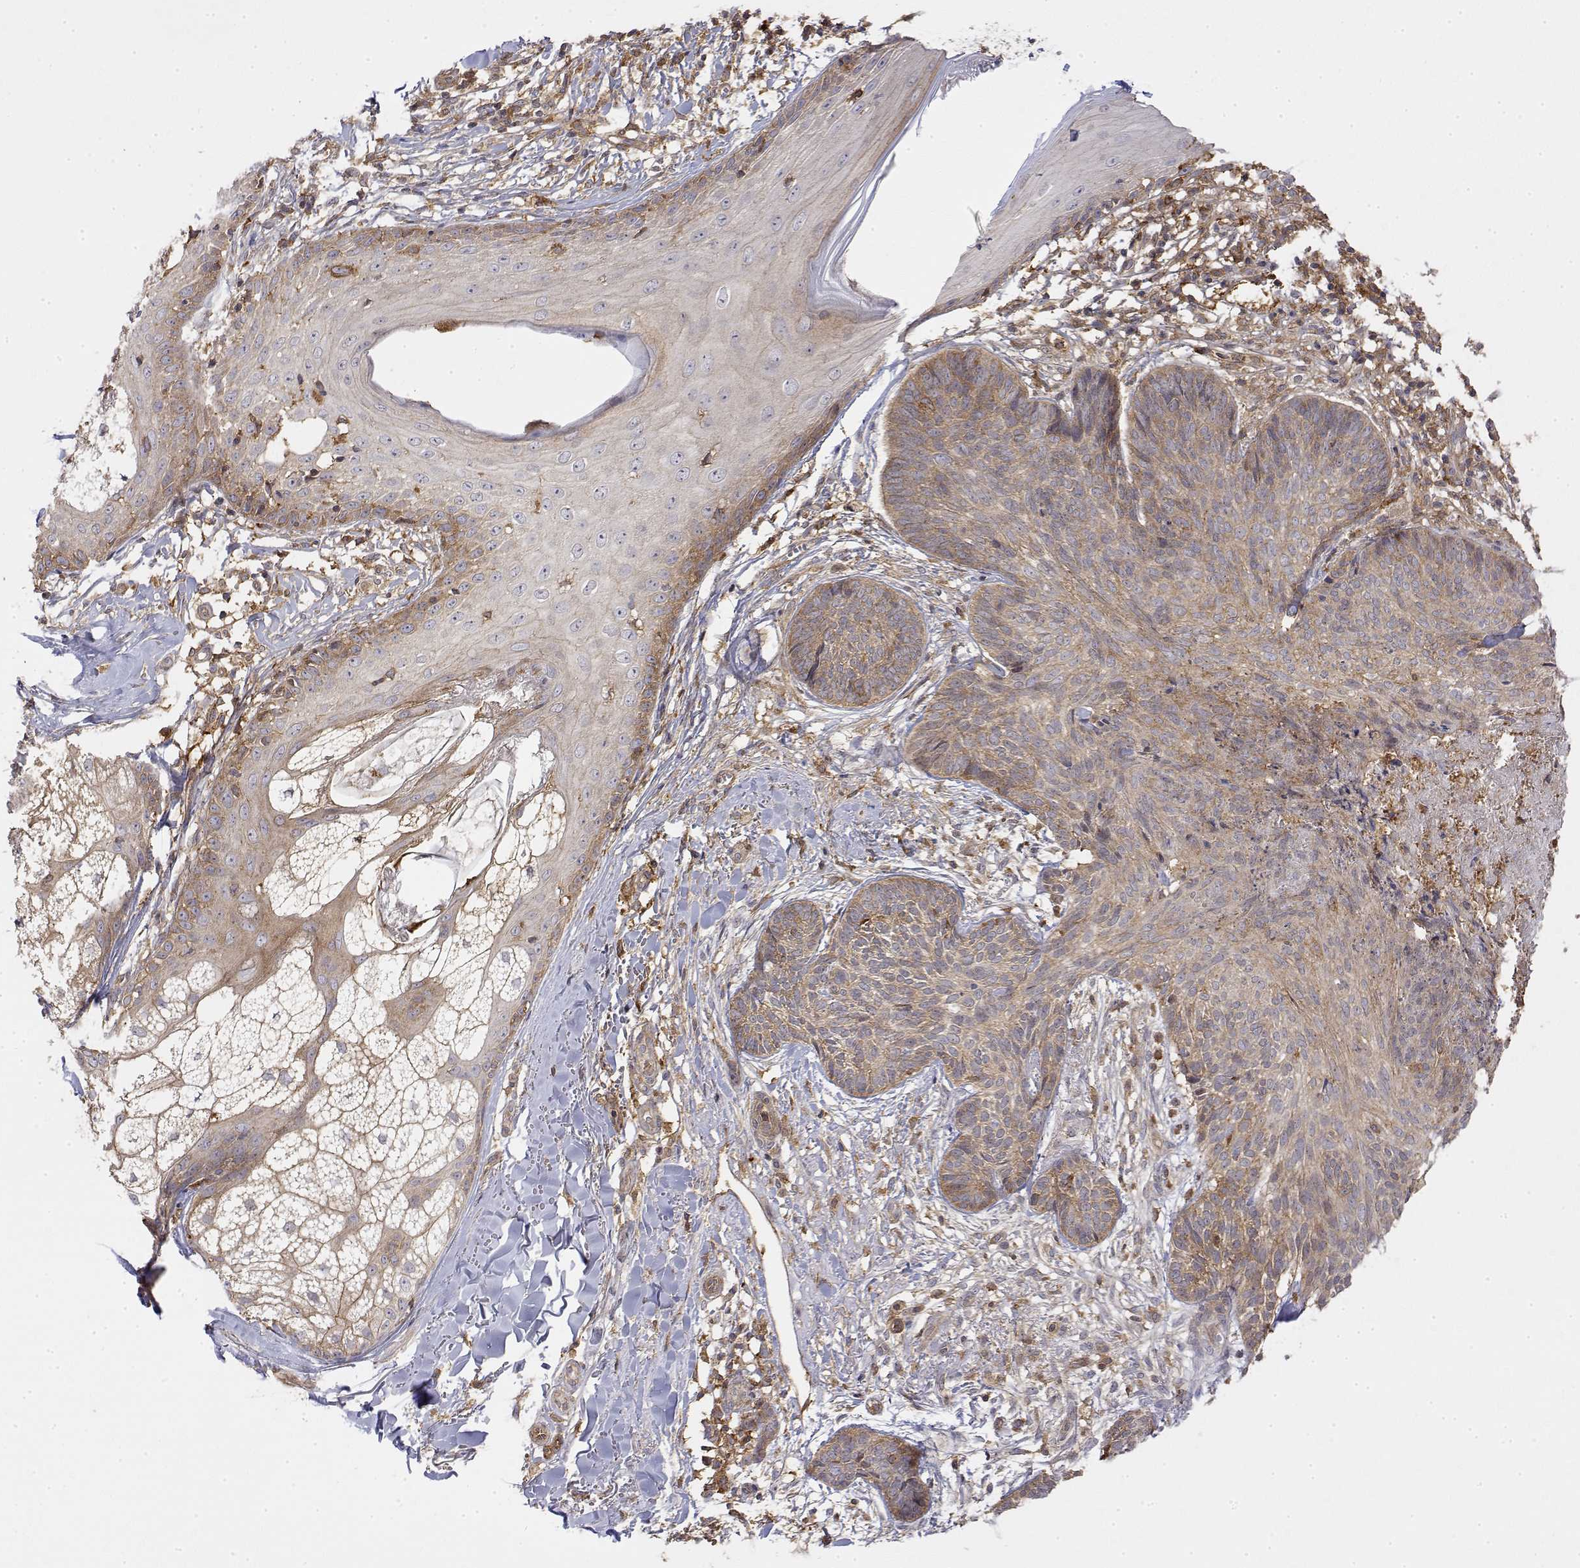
{"staining": {"intensity": "weak", "quantity": ">75%", "location": "cytoplasmic/membranous"}, "tissue": "skin cancer", "cell_type": "Tumor cells", "image_type": "cancer", "snomed": [{"axis": "morphology", "description": "Basal cell carcinoma"}, {"axis": "topography", "description": "Skin"}, {"axis": "topography", "description": "Skin of trunk"}], "caption": "Tumor cells reveal low levels of weak cytoplasmic/membranous positivity in about >75% of cells in skin basal cell carcinoma.", "gene": "PACSIN2", "patient": {"sex": "male", "age": 74}}